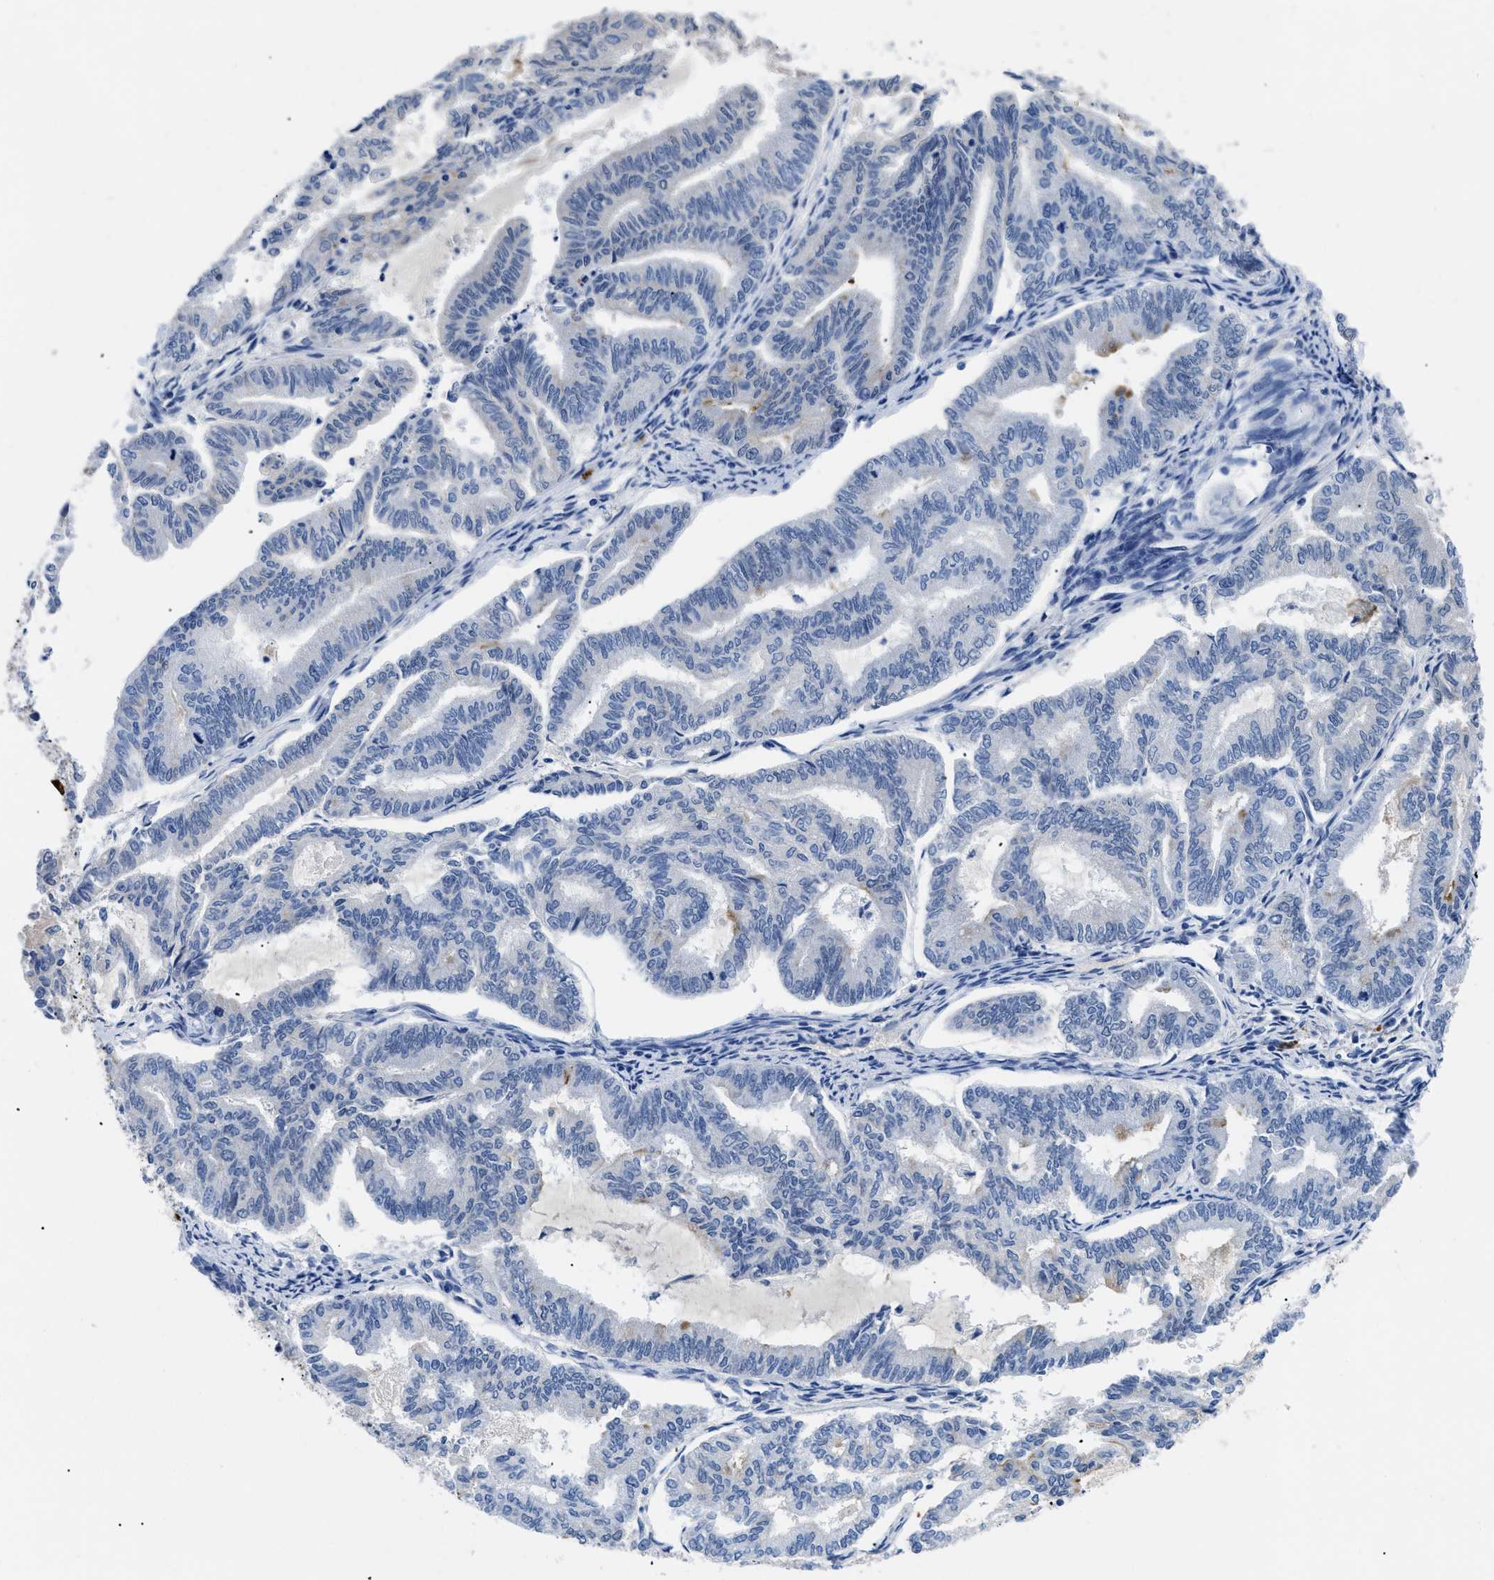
{"staining": {"intensity": "negative", "quantity": "none", "location": "none"}, "tissue": "endometrial cancer", "cell_type": "Tumor cells", "image_type": "cancer", "snomed": [{"axis": "morphology", "description": "Adenocarcinoma, NOS"}, {"axis": "topography", "description": "Endometrium"}], "caption": "The photomicrograph exhibits no significant expression in tumor cells of endometrial cancer.", "gene": "TMEM68", "patient": {"sex": "female", "age": 79}}